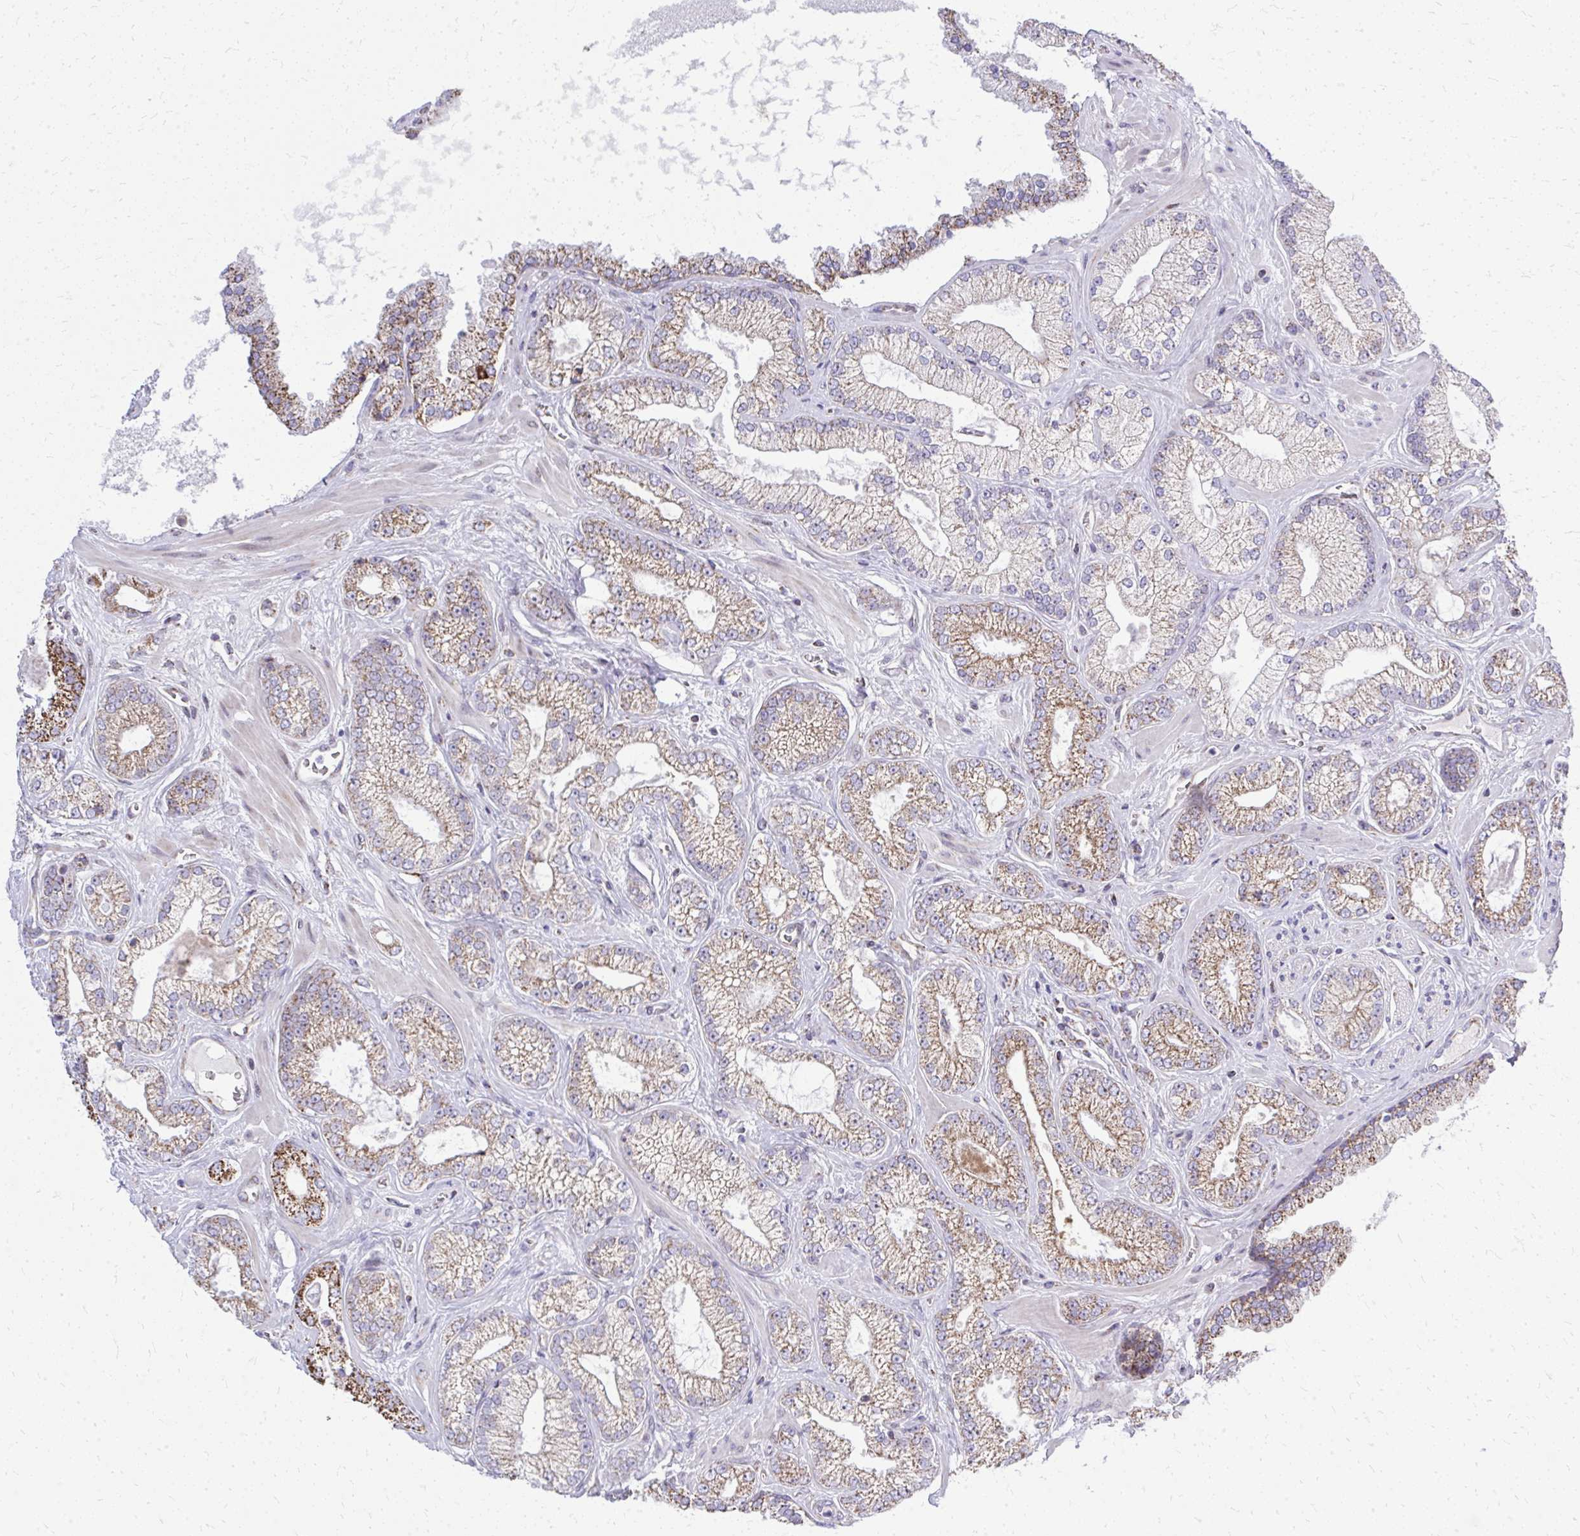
{"staining": {"intensity": "moderate", "quantity": ">75%", "location": "cytoplasmic/membranous"}, "tissue": "prostate cancer", "cell_type": "Tumor cells", "image_type": "cancer", "snomed": [{"axis": "morphology", "description": "Adenocarcinoma, High grade"}, {"axis": "topography", "description": "Prostate"}], "caption": "Immunohistochemical staining of prostate cancer (adenocarcinoma (high-grade)) demonstrates medium levels of moderate cytoplasmic/membranous positivity in approximately >75% of tumor cells. (Stains: DAB in brown, nuclei in blue, Microscopy: brightfield microscopy at high magnification).", "gene": "ZNF362", "patient": {"sex": "male", "age": 66}}